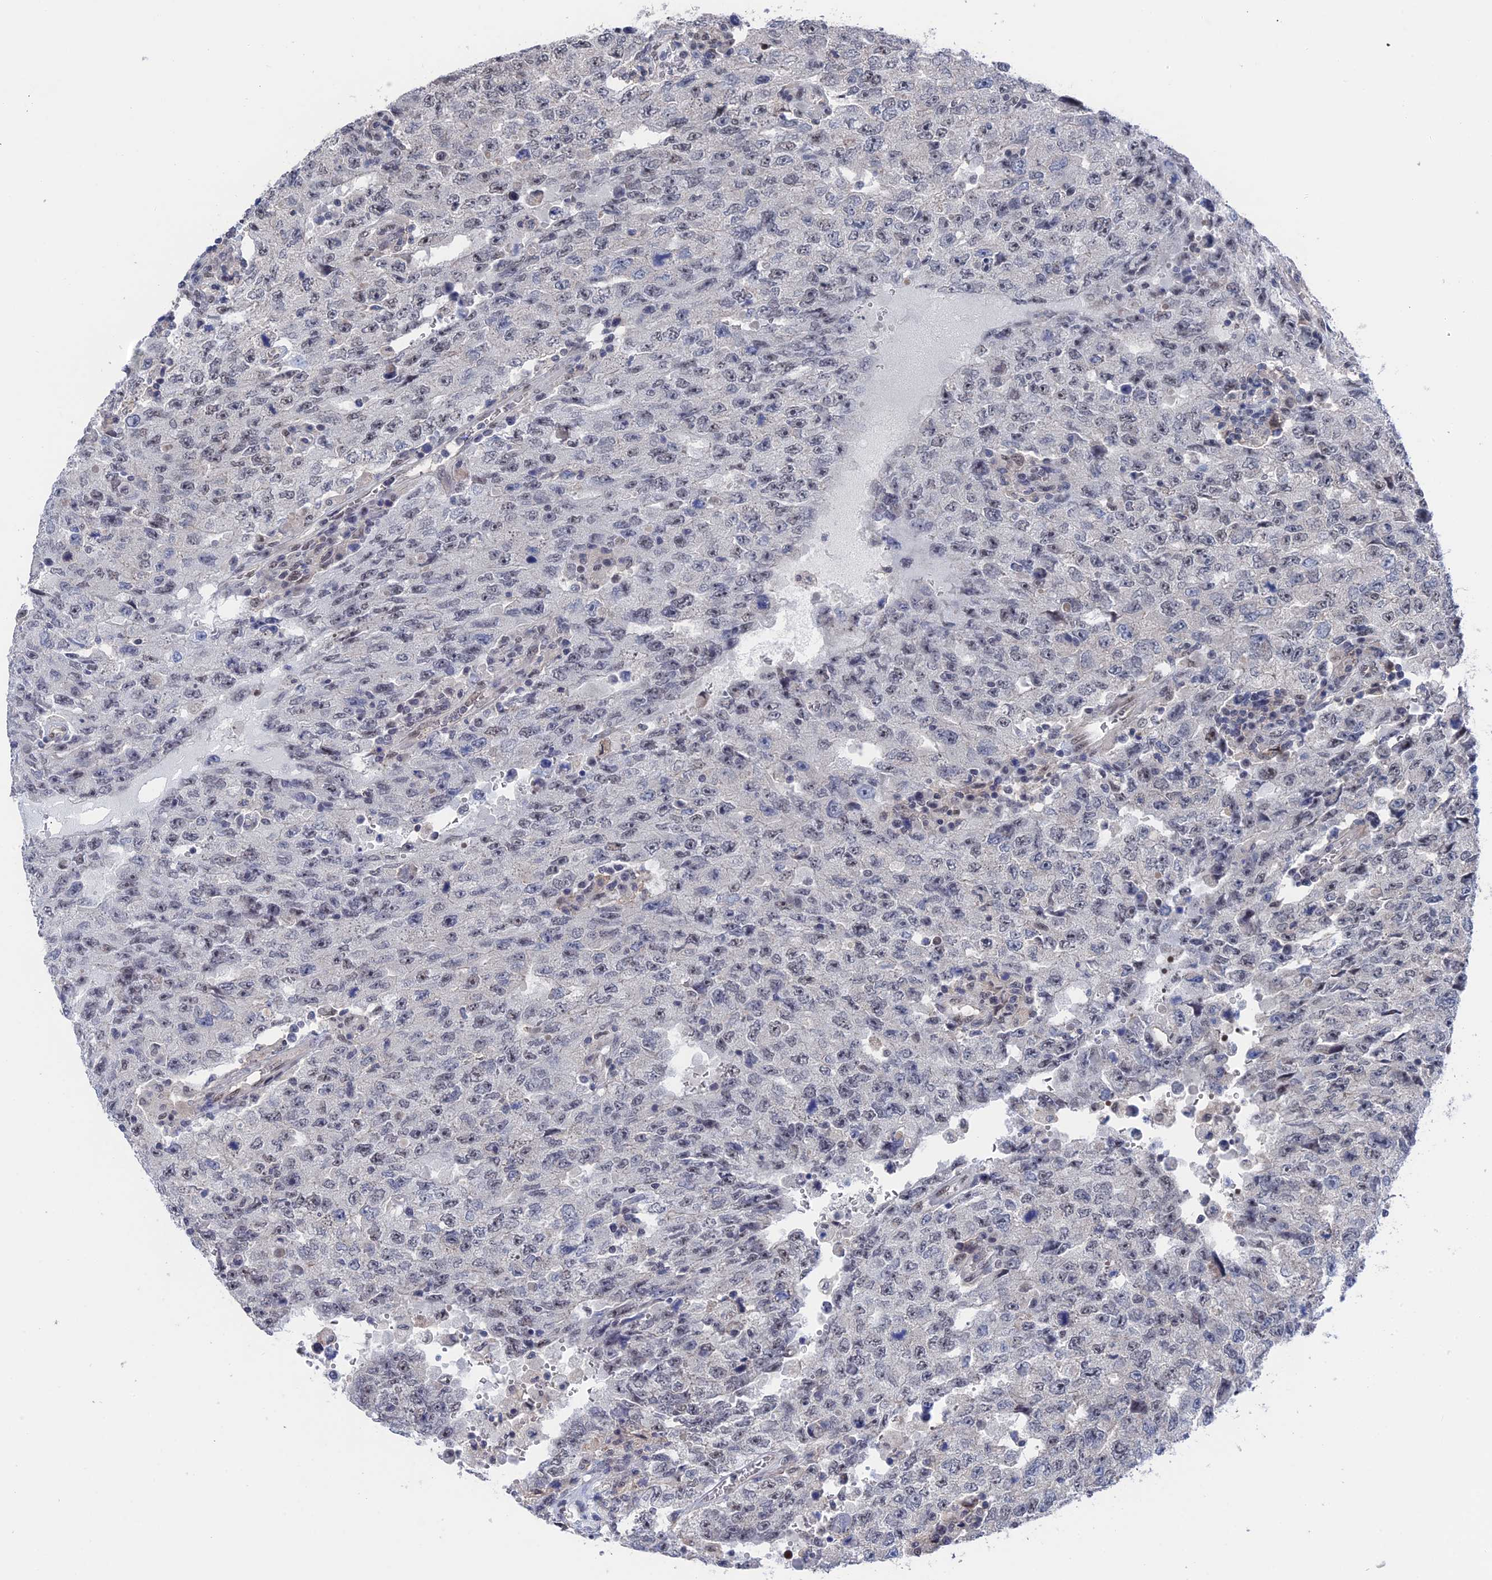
{"staining": {"intensity": "negative", "quantity": "none", "location": "none"}, "tissue": "testis cancer", "cell_type": "Tumor cells", "image_type": "cancer", "snomed": [{"axis": "morphology", "description": "Carcinoma, Embryonal, NOS"}, {"axis": "topography", "description": "Testis"}], "caption": "Immunohistochemical staining of embryonal carcinoma (testis) reveals no significant positivity in tumor cells.", "gene": "TSSC4", "patient": {"sex": "male", "age": 26}}